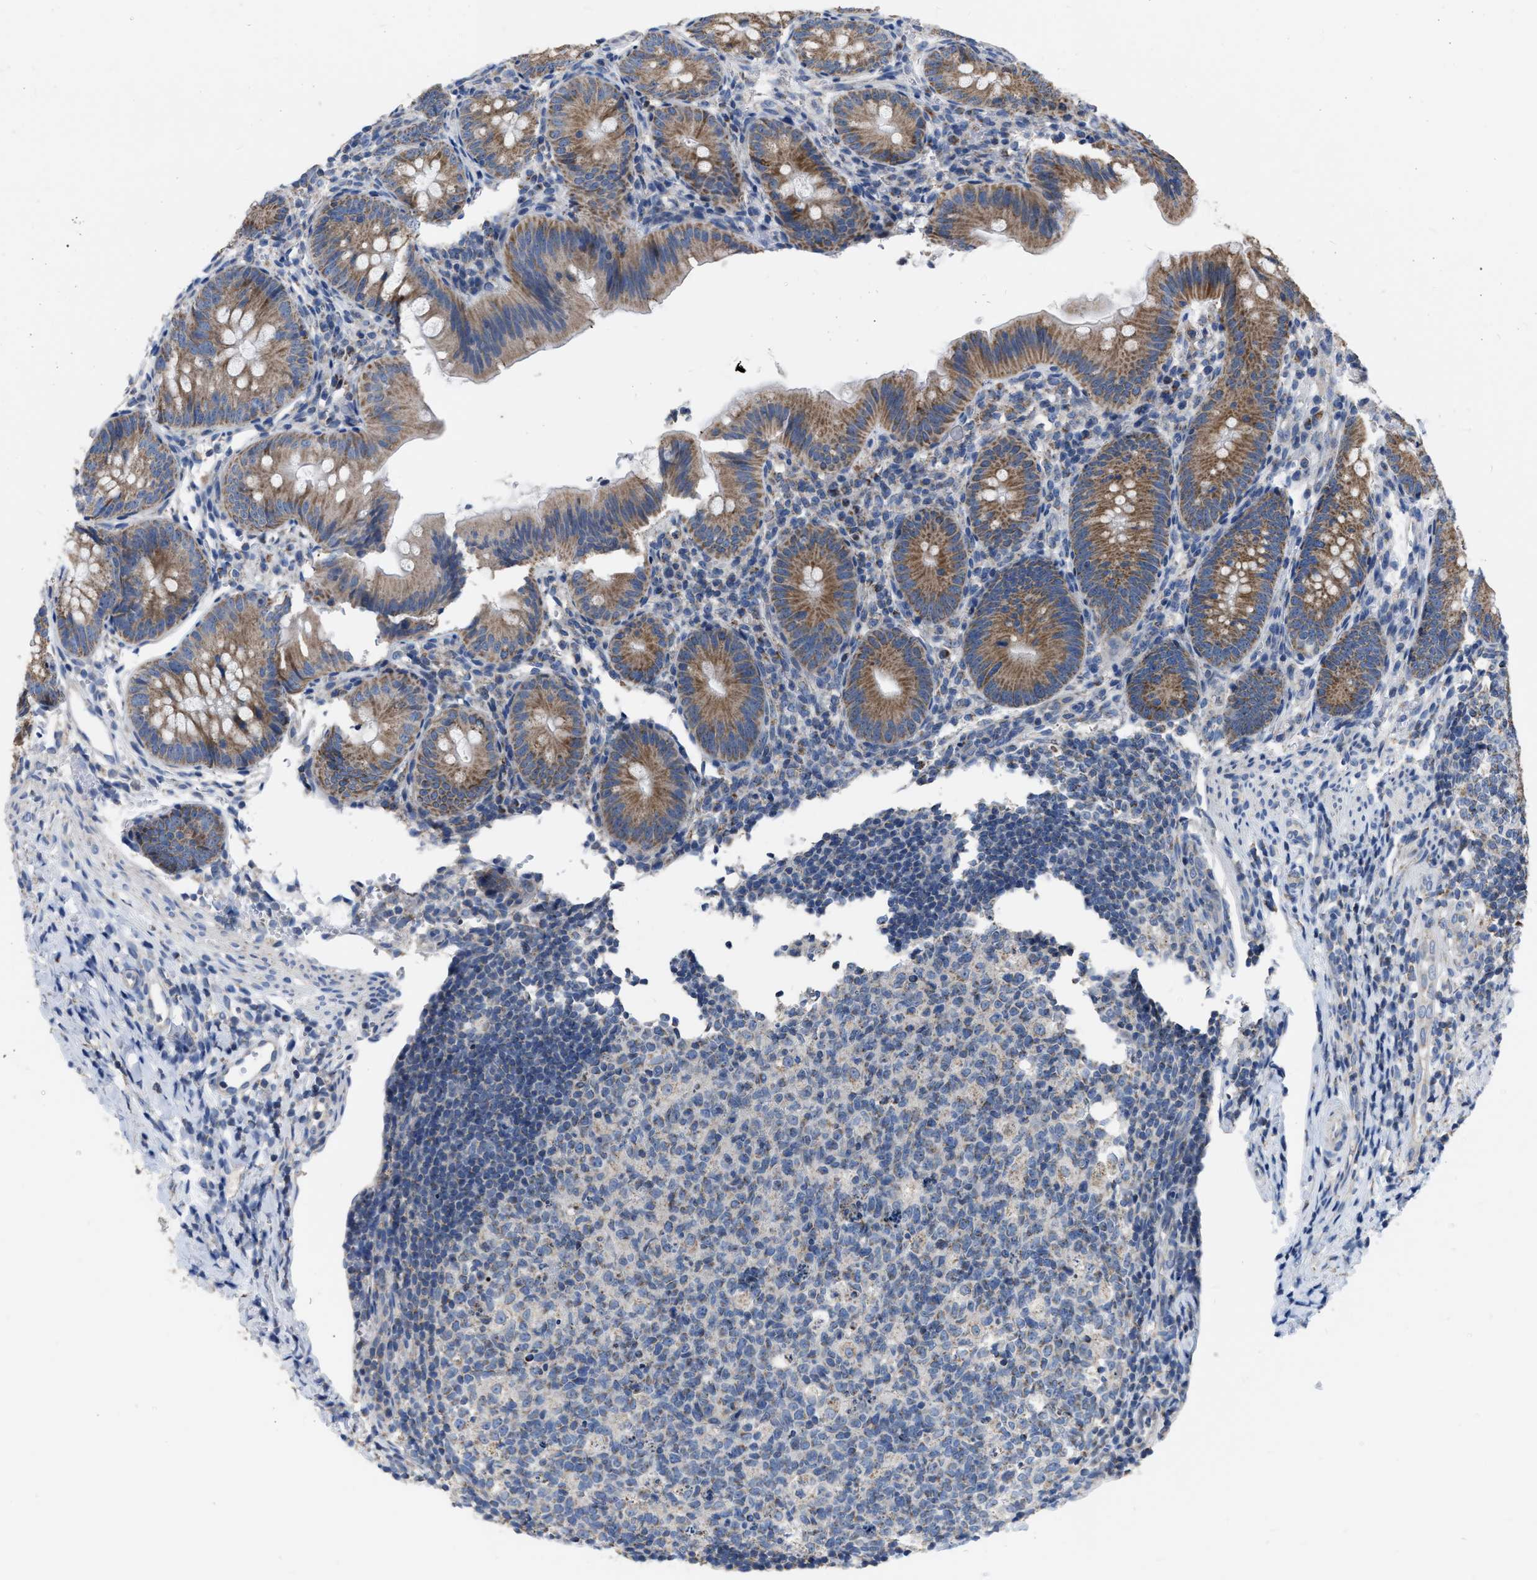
{"staining": {"intensity": "moderate", "quantity": ">75%", "location": "cytoplasmic/membranous"}, "tissue": "appendix", "cell_type": "Glandular cells", "image_type": "normal", "snomed": [{"axis": "morphology", "description": "Normal tissue, NOS"}, {"axis": "topography", "description": "Appendix"}], "caption": "A brown stain labels moderate cytoplasmic/membranous positivity of a protein in glandular cells of benign appendix.", "gene": "DDX56", "patient": {"sex": "male", "age": 1}}